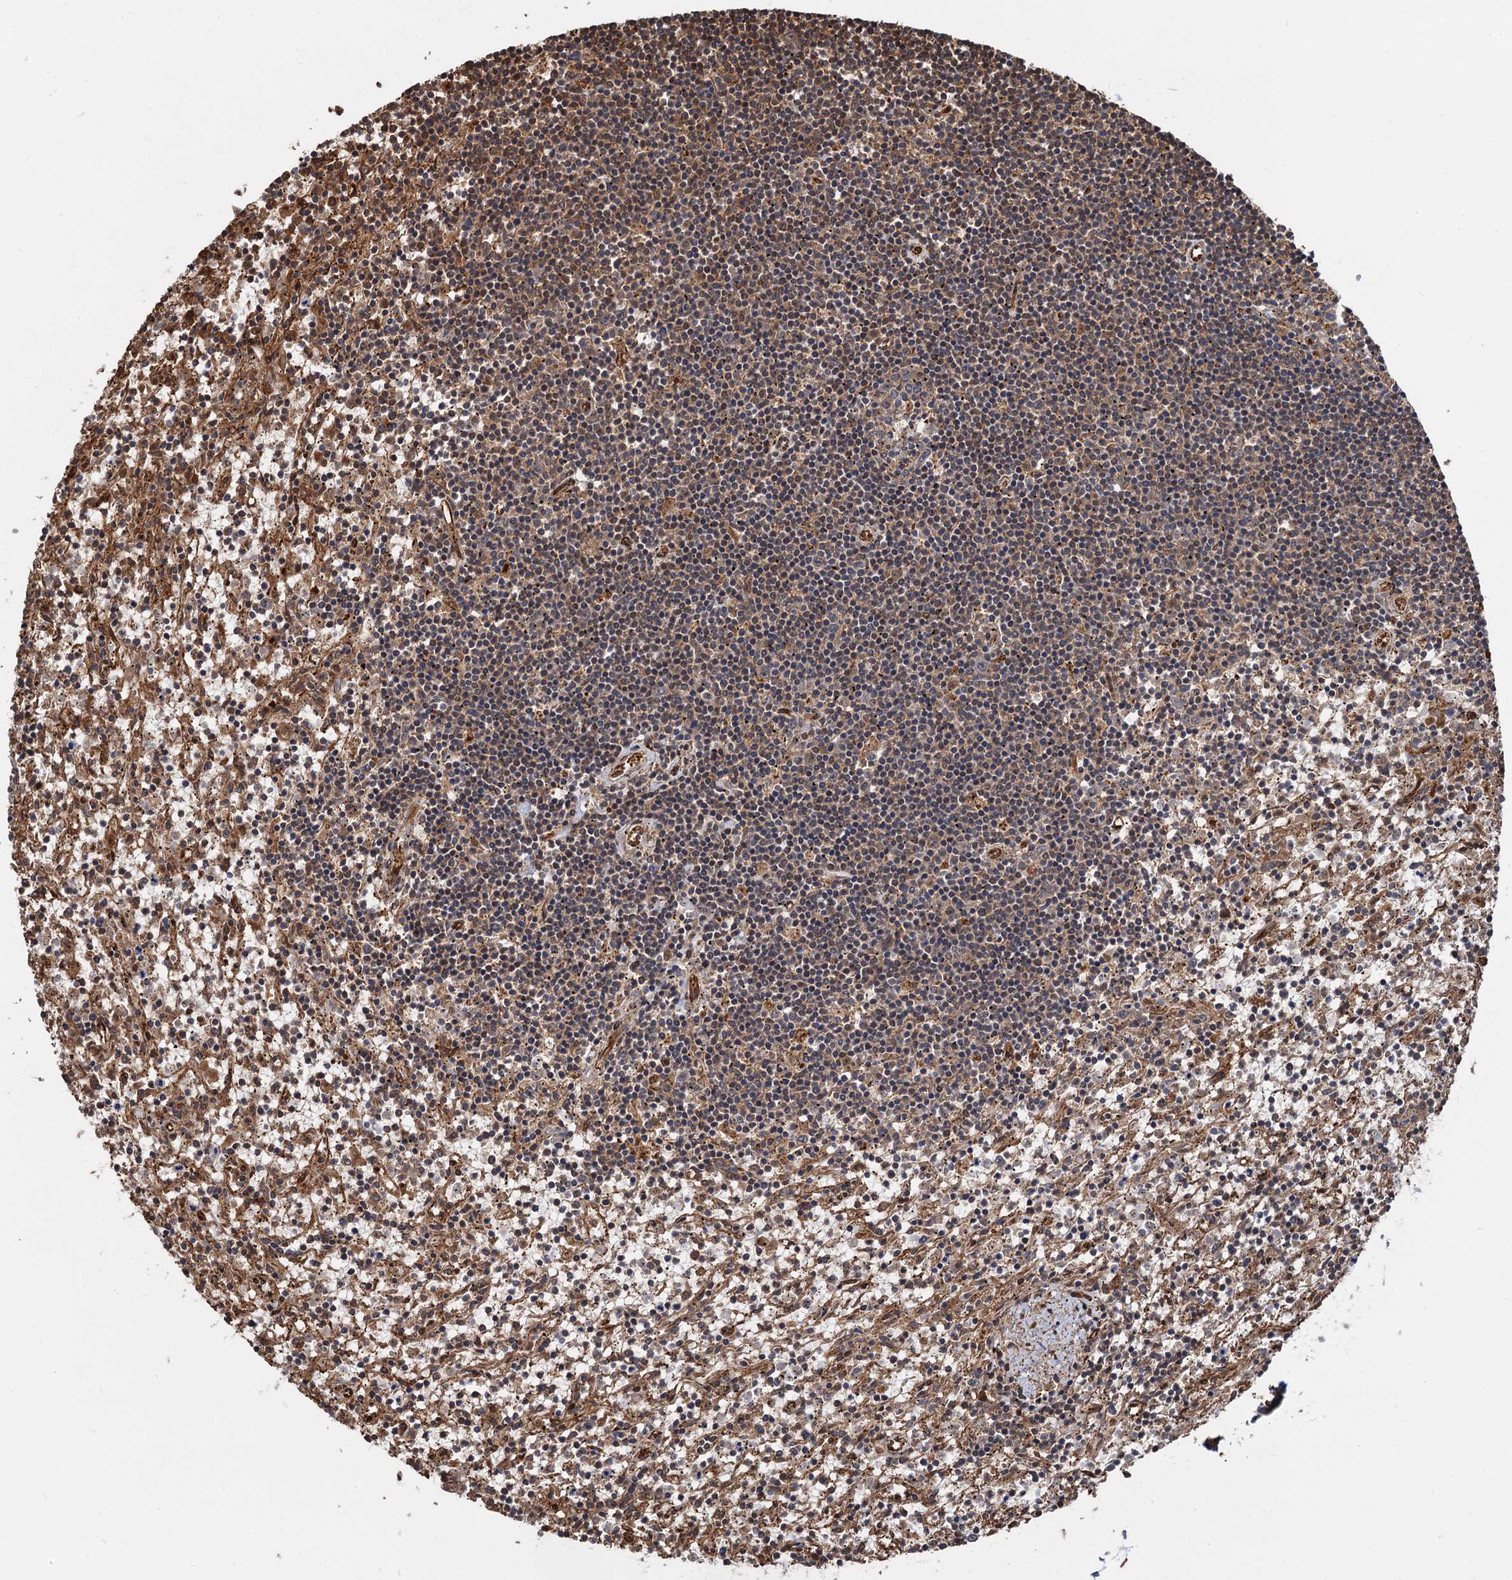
{"staining": {"intensity": "weak", "quantity": "25%-75%", "location": "cytoplasmic/membranous"}, "tissue": "lymphoma", "cell_type": "Tumor cells", "image_type": "cancer", "snomed": [{"axis": "morphology", "description": "Malignant lymphoma, non-Hodgkin's type, Low grade"}, {"axis": "topography", "description": "Spleen"}], "caption": "High-power microscopy captured an IHC histopathology image of malignant lymphoma, non-Hodgkin's type (low-grade), revealing weak cytoplasmic/membranous staining in about 25%-75% of tumor cells. (DAB (3,3'-diaminobenzidine) = brown stain, brightfield microscopy at high magnification).", "gene": "SNRNP25", "patient": {"sex": "male", "age": 76}}